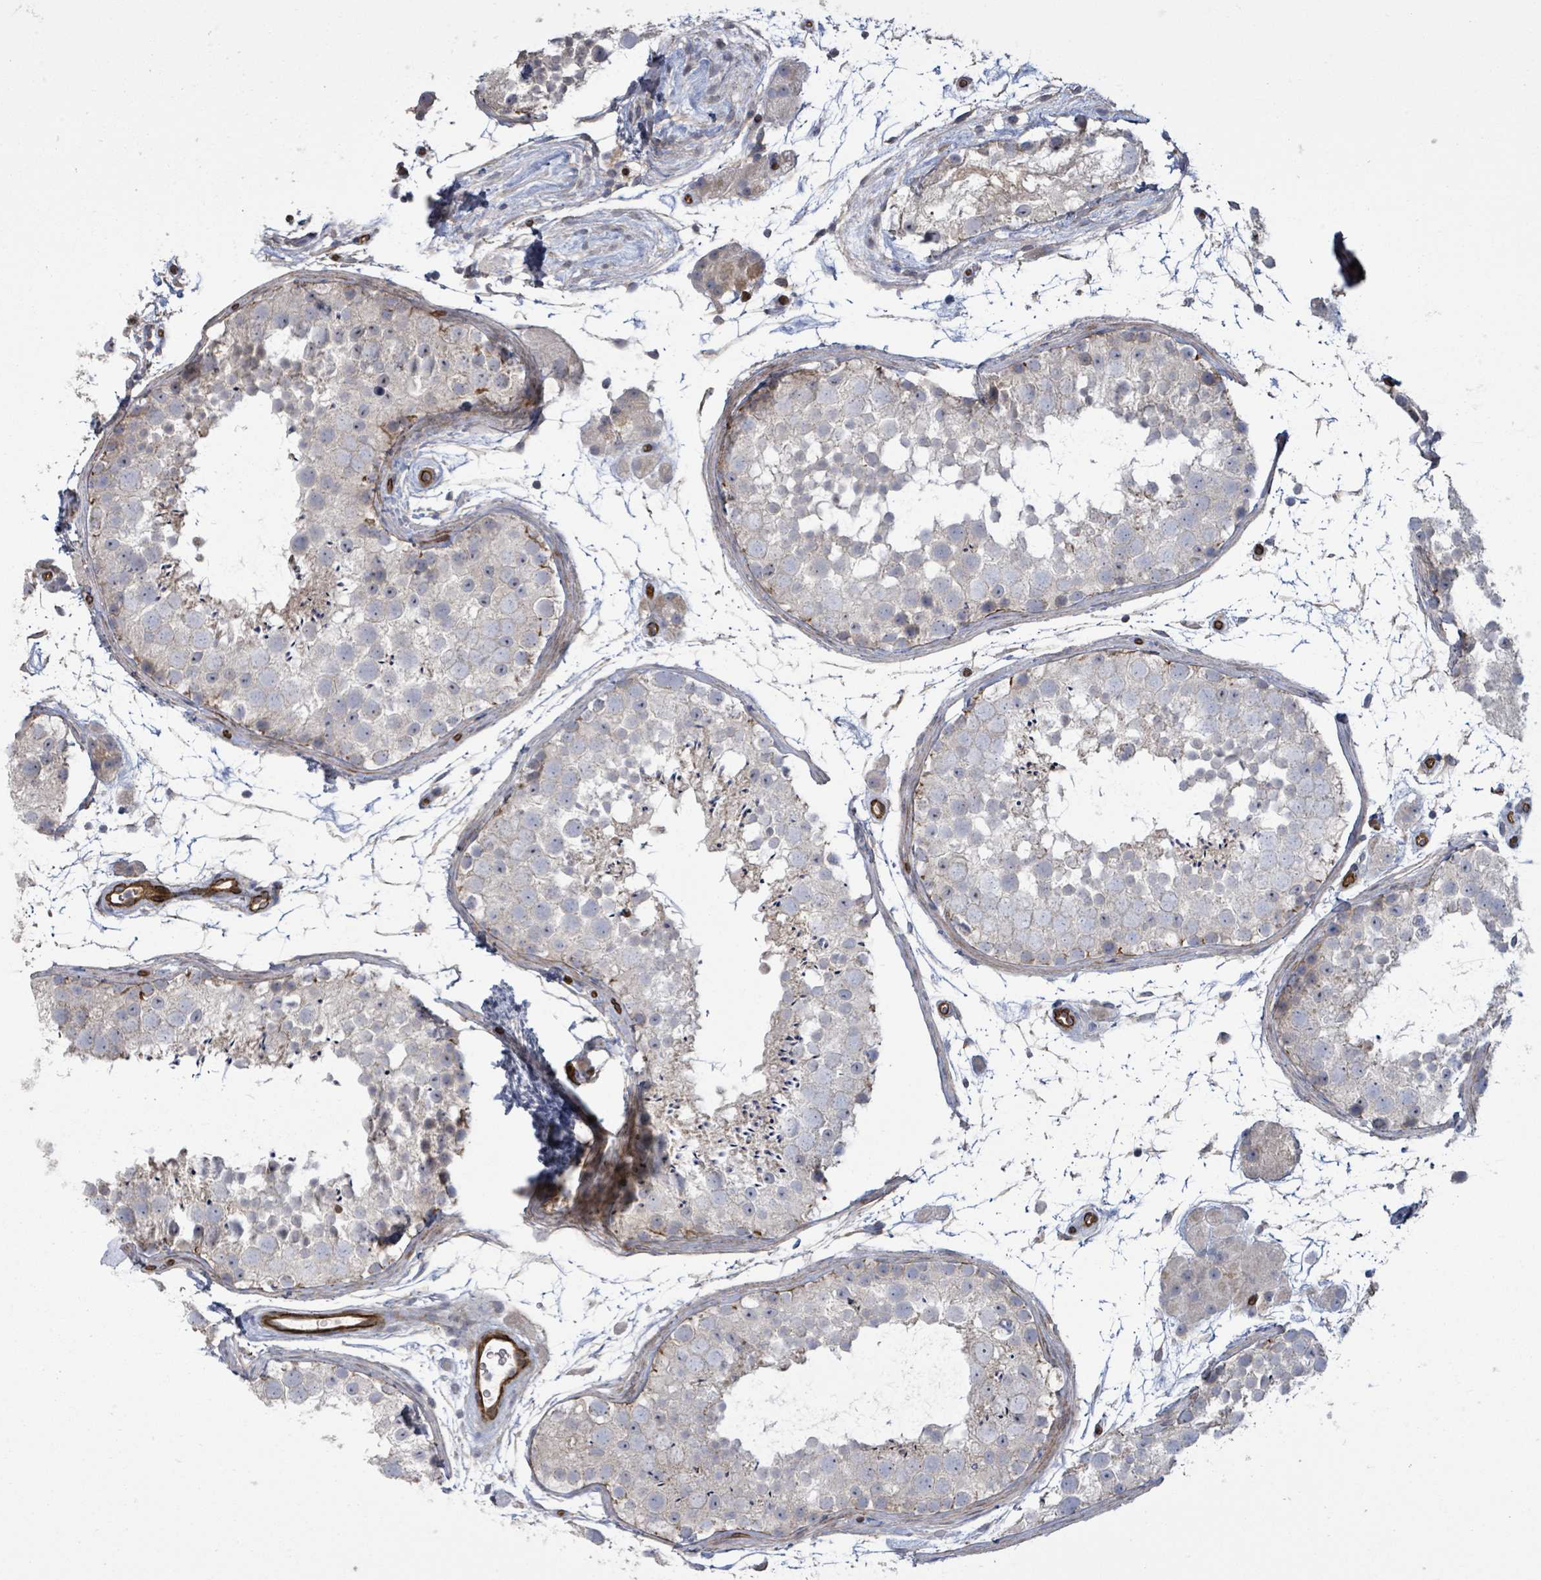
{"staining": {"intensity": "negative", "quantity": "none", "location": "none"}, "tissue": "testis", "cell_type": "Cells in seminiferous ducts", "image_type": "normal", "snomed": [{"axis": "morphology", "description": "Normal tissue, NOS"}, {"axis": "topography", "description": "Testis"}], "caption": "Image shows no significant protein positivity in cells in seminiferous ducts of unremarkable testis.", "gene": "KANK3", "patient": {"sex": "male", "age": 41}}